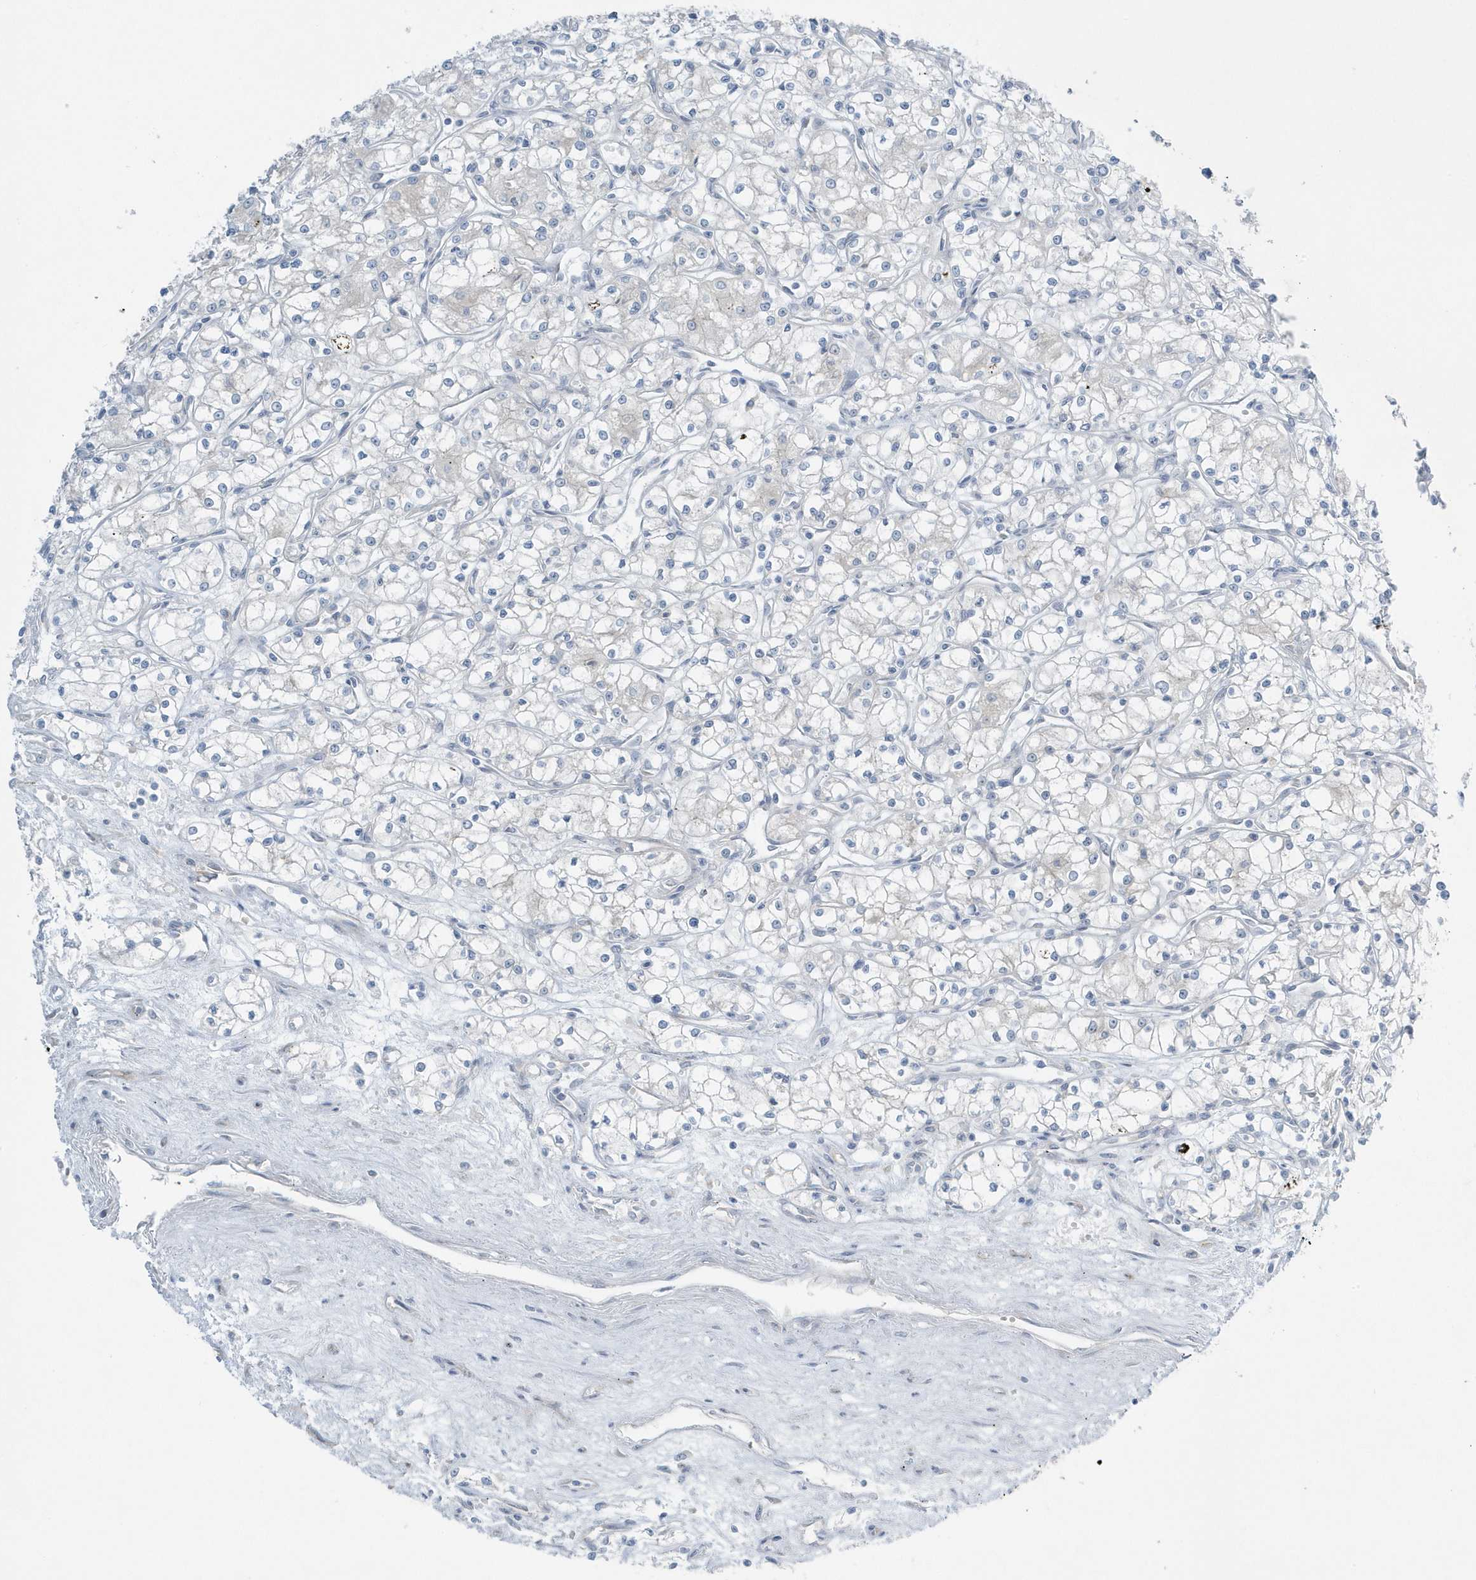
{"staining": {"intensity": "negative", "quantity": "none", "location": "none"}, "tissue": "renal cancer", "cell_type": "Tumor cells", "image_type": "cancer", "snomed": [{"axis": "morphology", "description": "Adenocarcinoma, NOS"}, {"axis": "topography", "description": "Kidney"}], "caption": "Image shows no protein staining in tumor cells of renal cancer tissue.", "gene": "SCN3A", "patient": {"sex": "male", "age": 59}}